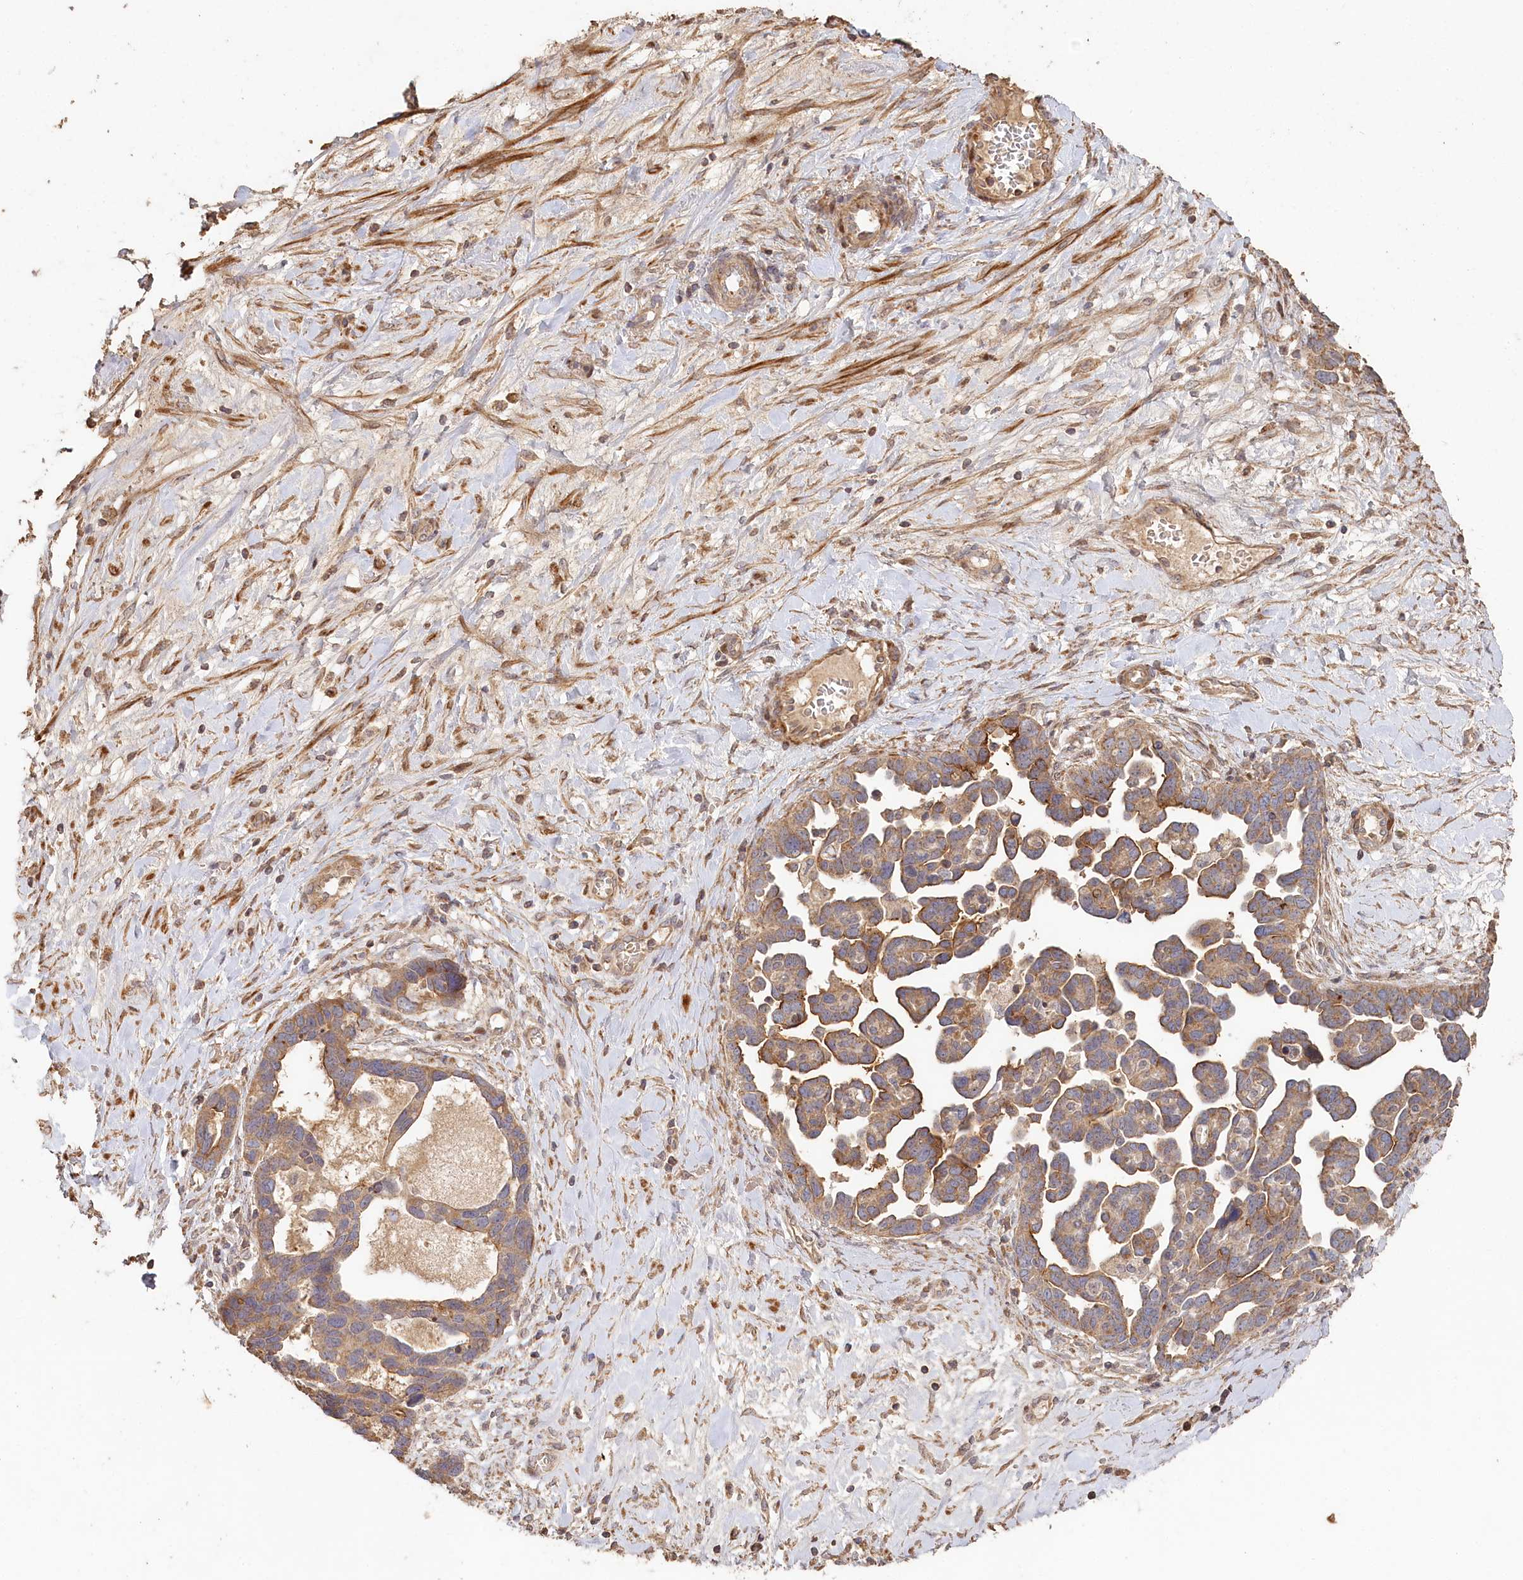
{"staining": {"intensity": "moderate", "quantity": "25%-75%", "location": "cytoplasmic/membranous"}, "tissue": "ovarian cancer", "cell_type": "Tumor cells", "image_type": "cancer", "snomed": [{"axis": "morphology", "description": "Cystadenocarcinoma, serous, NOS"}, {"axis": "topography", "description": "Ovary"}], "caption": "Tumor cells show medium levels of moderate cytoplasmic/membranous positivity in about 25%-75% of cells in ovarian cancer (serous cystadenocarcinoma). The staining is performed using DAB brown chromogen to label protein expression. The nuclei are counter-stained blue using hematoxylin.", "gene": "HAL", "patient": {"sex": "female", "age": 54}}